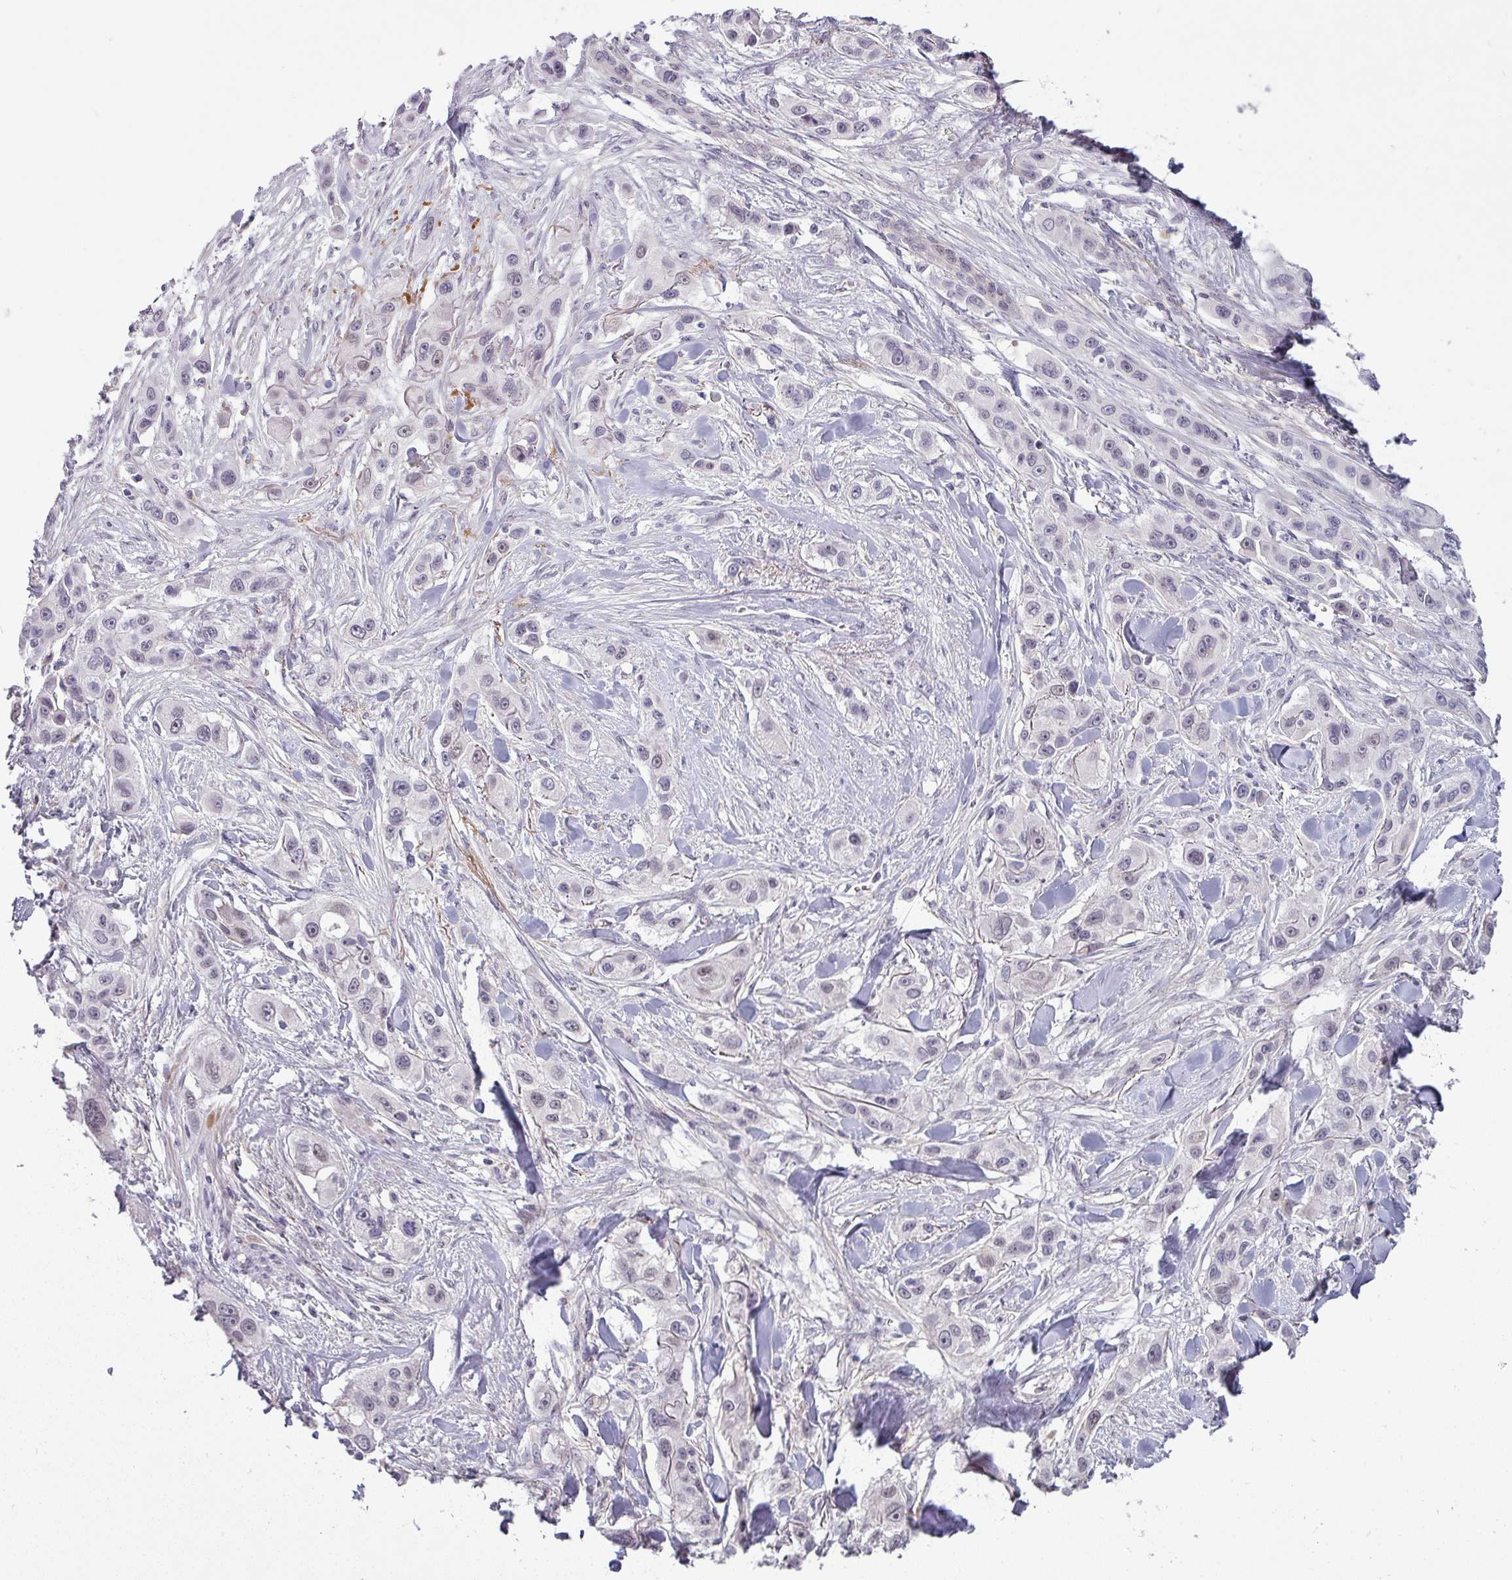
{"staining": {"intensity": "negative", "quantity": "none", "location": "none"}, "tissue": "skin cancer", "cell_type": "Tumor cells", "image_type": "cancer", "snomed": [{"axis": "morphology", "description": "Squamous cell carcinoma, NOS"}, {"axis": "topography", "description": "Skin"}], "caption": "Immunohistochemical staining of human skin cancer demonstrates no significant positivity in tumor cells.", "gene": "C2orf16", "patient": {"sex": "male", "age": 63}}